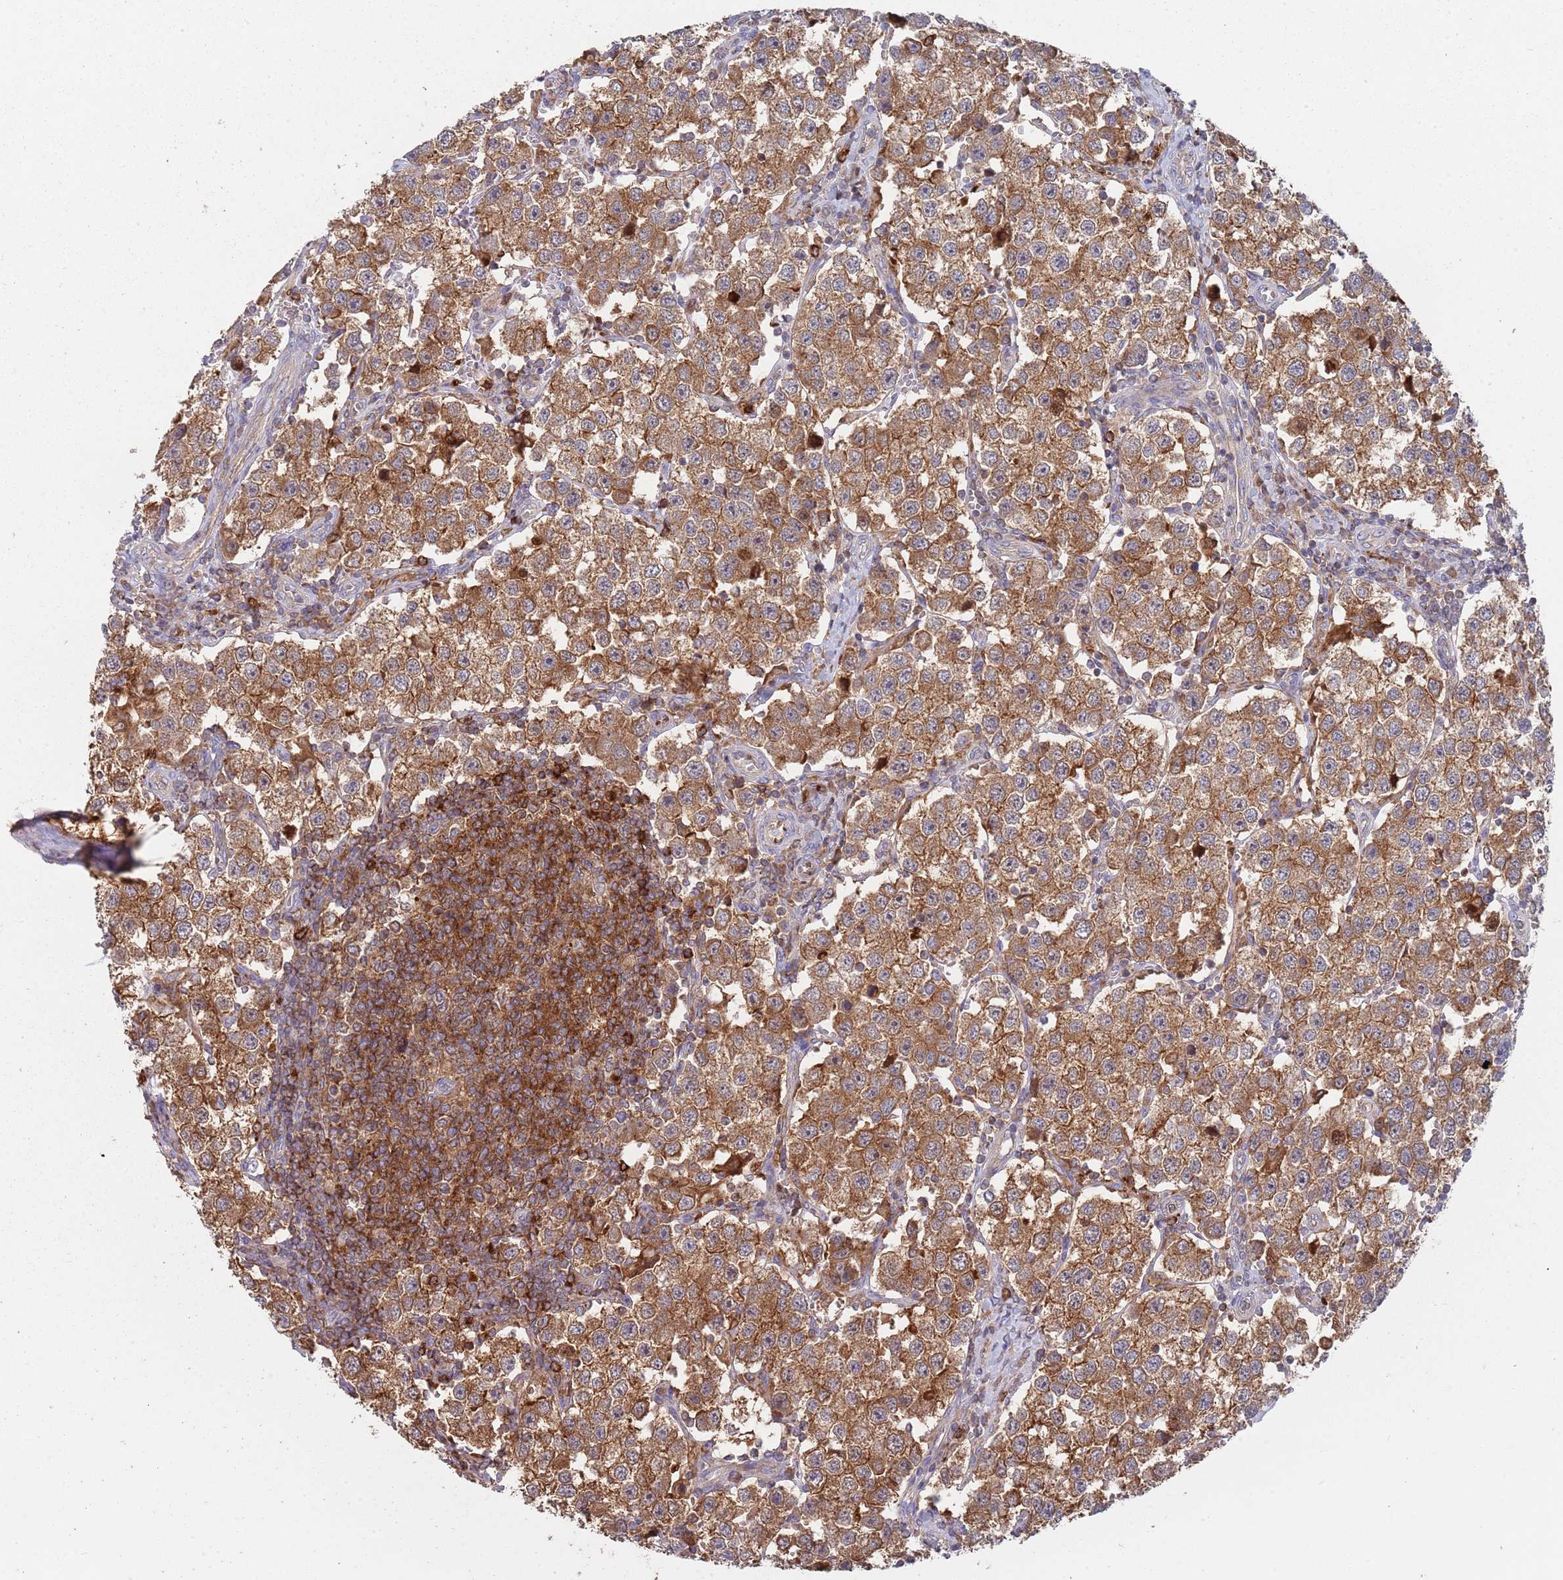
{"staining": {"intensity": "moderate", "quantity": ">75%", "location": "cytoplasmic/membranous"}, "tissue": "testis cancer", "cell_type": "Tumor cells", "image_type": "cancer", "snomed": [{"axis": "morphology", "description": "Seminoma, NOS"}, {"axis": "topography", "description": "Testis"}], "caption": "Immunohistochemical staining of testis cancer (seminoma) displays medium levels of moderate cytoplasmic/membranous staining in about >75% of tumor cells.", "gene": "GDI2", "patient": {"sex": "male", "age": 37}}